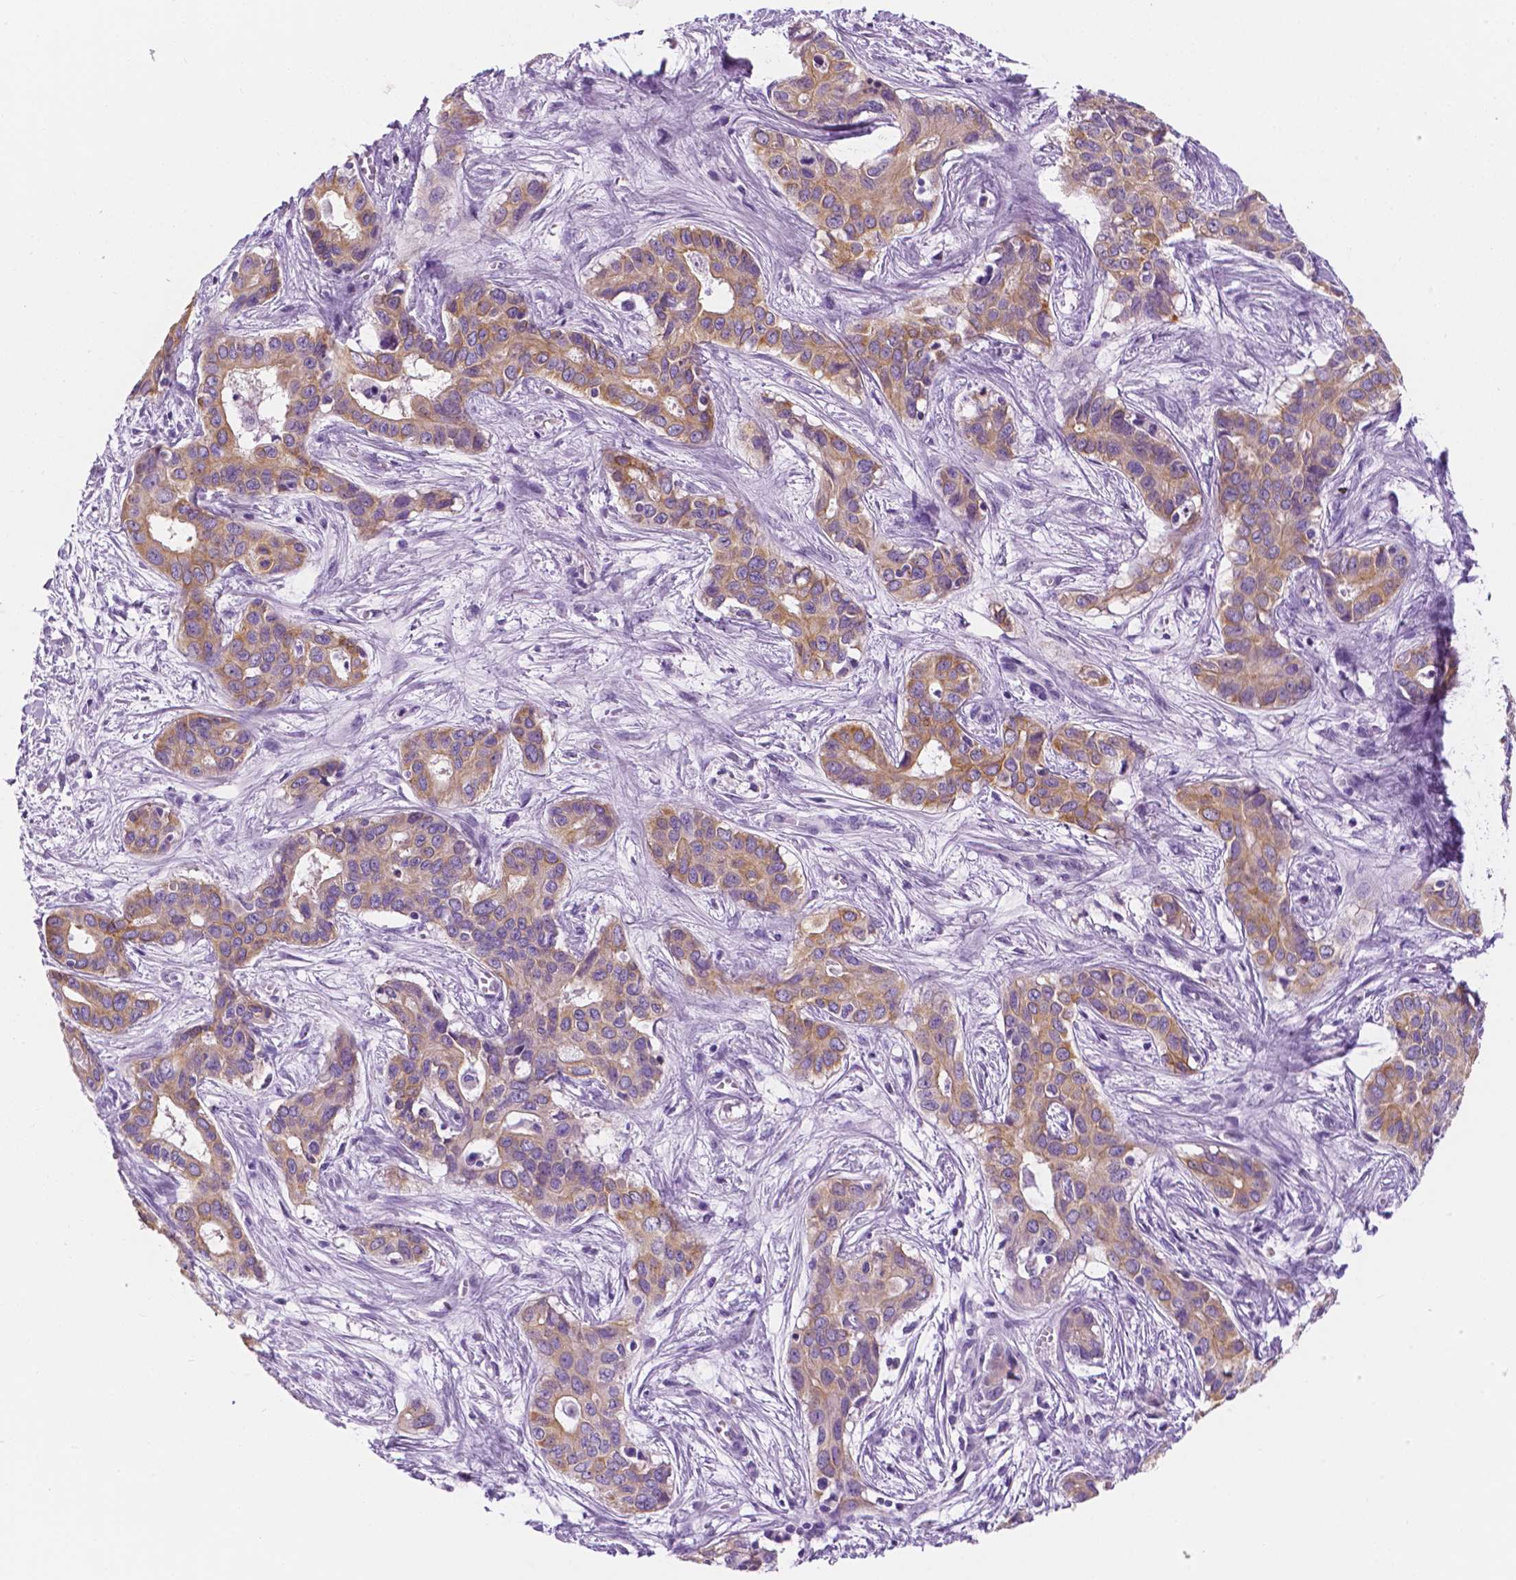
{"staining": {"intensity": "moderate", "quantity": "25%-75%", "location": "cytoplasmic/membranous"}, "tissue": "liver cancer", "cell_type": "Tumor cells", "image_type": "cancer", "snomed": [{"axis": "morphology", "description": "Cholangiocarcinoma"}, {"axis": "topography", "description": "Liver"}], "caption": "A brown stain shows moderate cytoplasmic/membranous staining of a protein in human liver cancer (cholangiocarcinoma) tumor cells.", "gene": "PPL", "patient": {"sex": "female", "age": 65}}